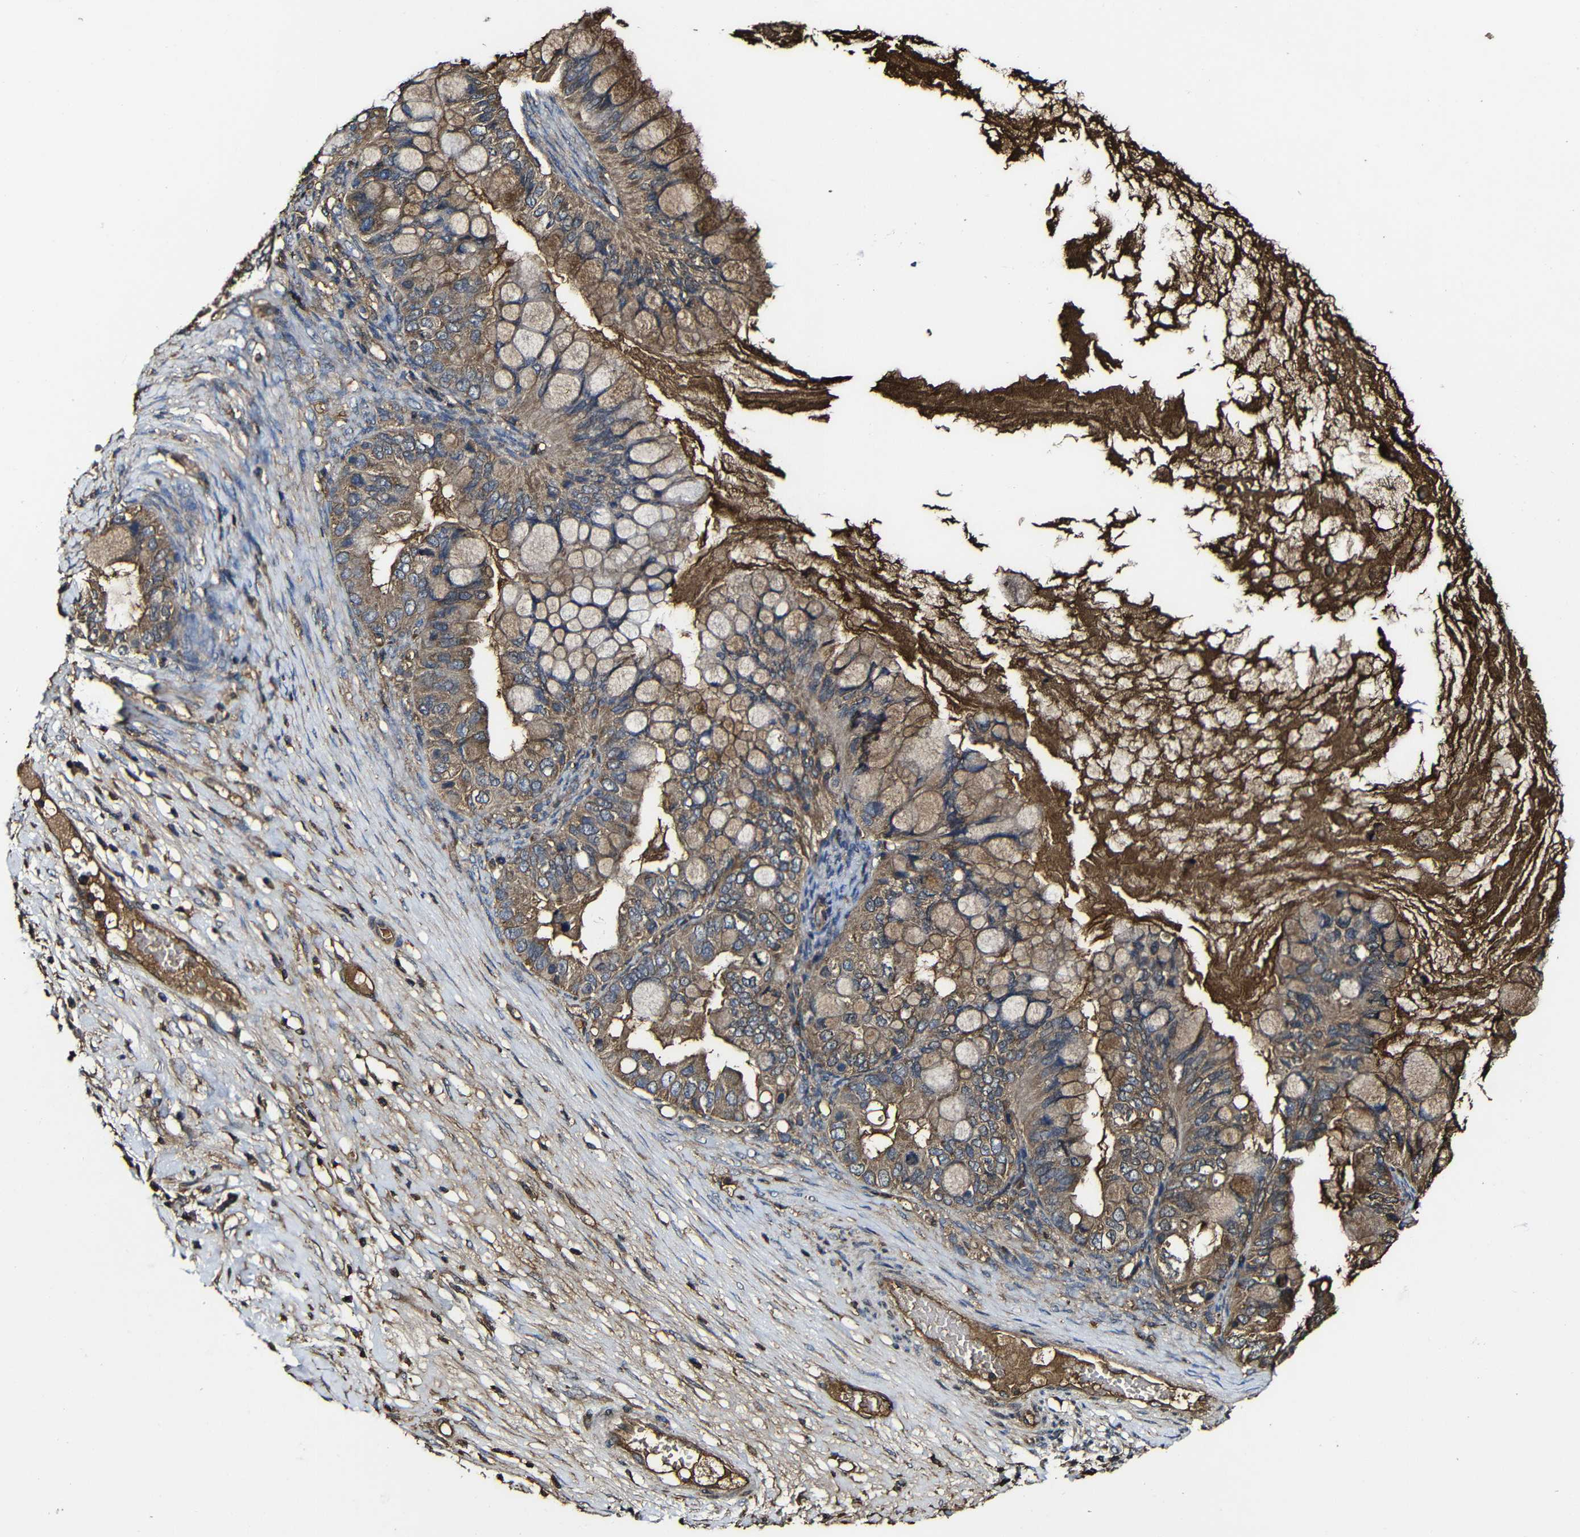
{"staining": {"intensity": "moderate", "quantity": ">75%", "location": "cytoplasmic/membranous"}, "tissue": "ovarian cancer", "cell_type": "Tumor cells", "image_type": "cancer", "snomed": [{"axis": "morphology", "description": "Cystadenocarcinoma, mucinous, NOS"}, {"axis": "topography", "description": "Ovary"}], "caption": "This is an image of immunohistochemistry staining of ovarian mucinous cystadenocarcinoma, which shows moderate expression in the cytoplasmic/membranous of tumor cells.", "gene": "MSN", "patient": {"sex": "female", "age": 80}}